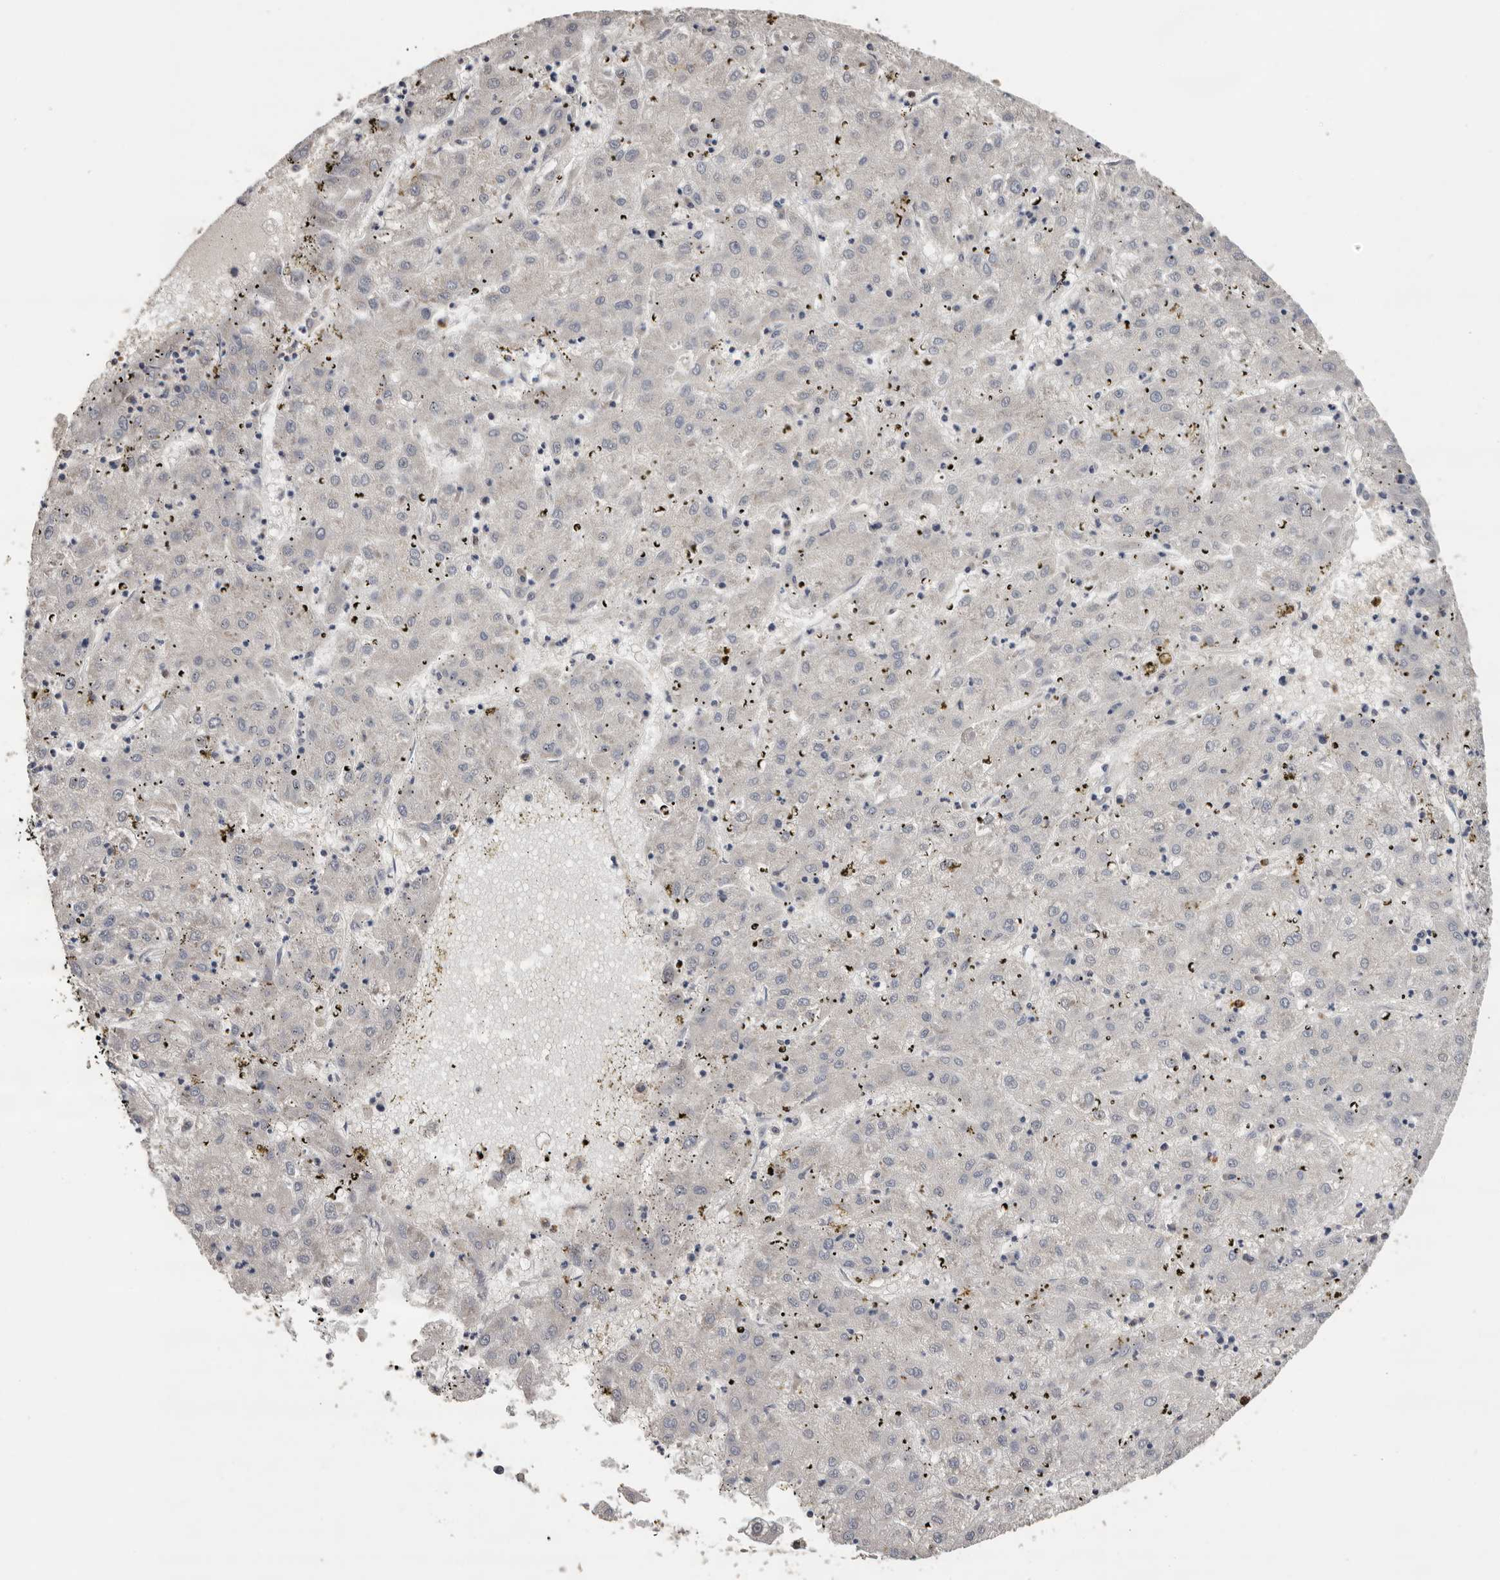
{"staining": {"intensity": "negative", "quantity": "none", "location": "none"}, "tissue": "liver cancer", "cell_type": "Tumor cells", "image_type": "cancer", "snomed": [{"axis": "morphology", "description": "Carcinoma, Hepatocellular, NOS"}, {"axis": "topography", "description": "Liver"}], "caption": "High power microscopy micrograph of an IHC image of liver hepatocellular carcinoma, revealing no significant expression in tumor cells.", "gene": "KIF2B", "patient": {"sex": "male", "age": 72}}